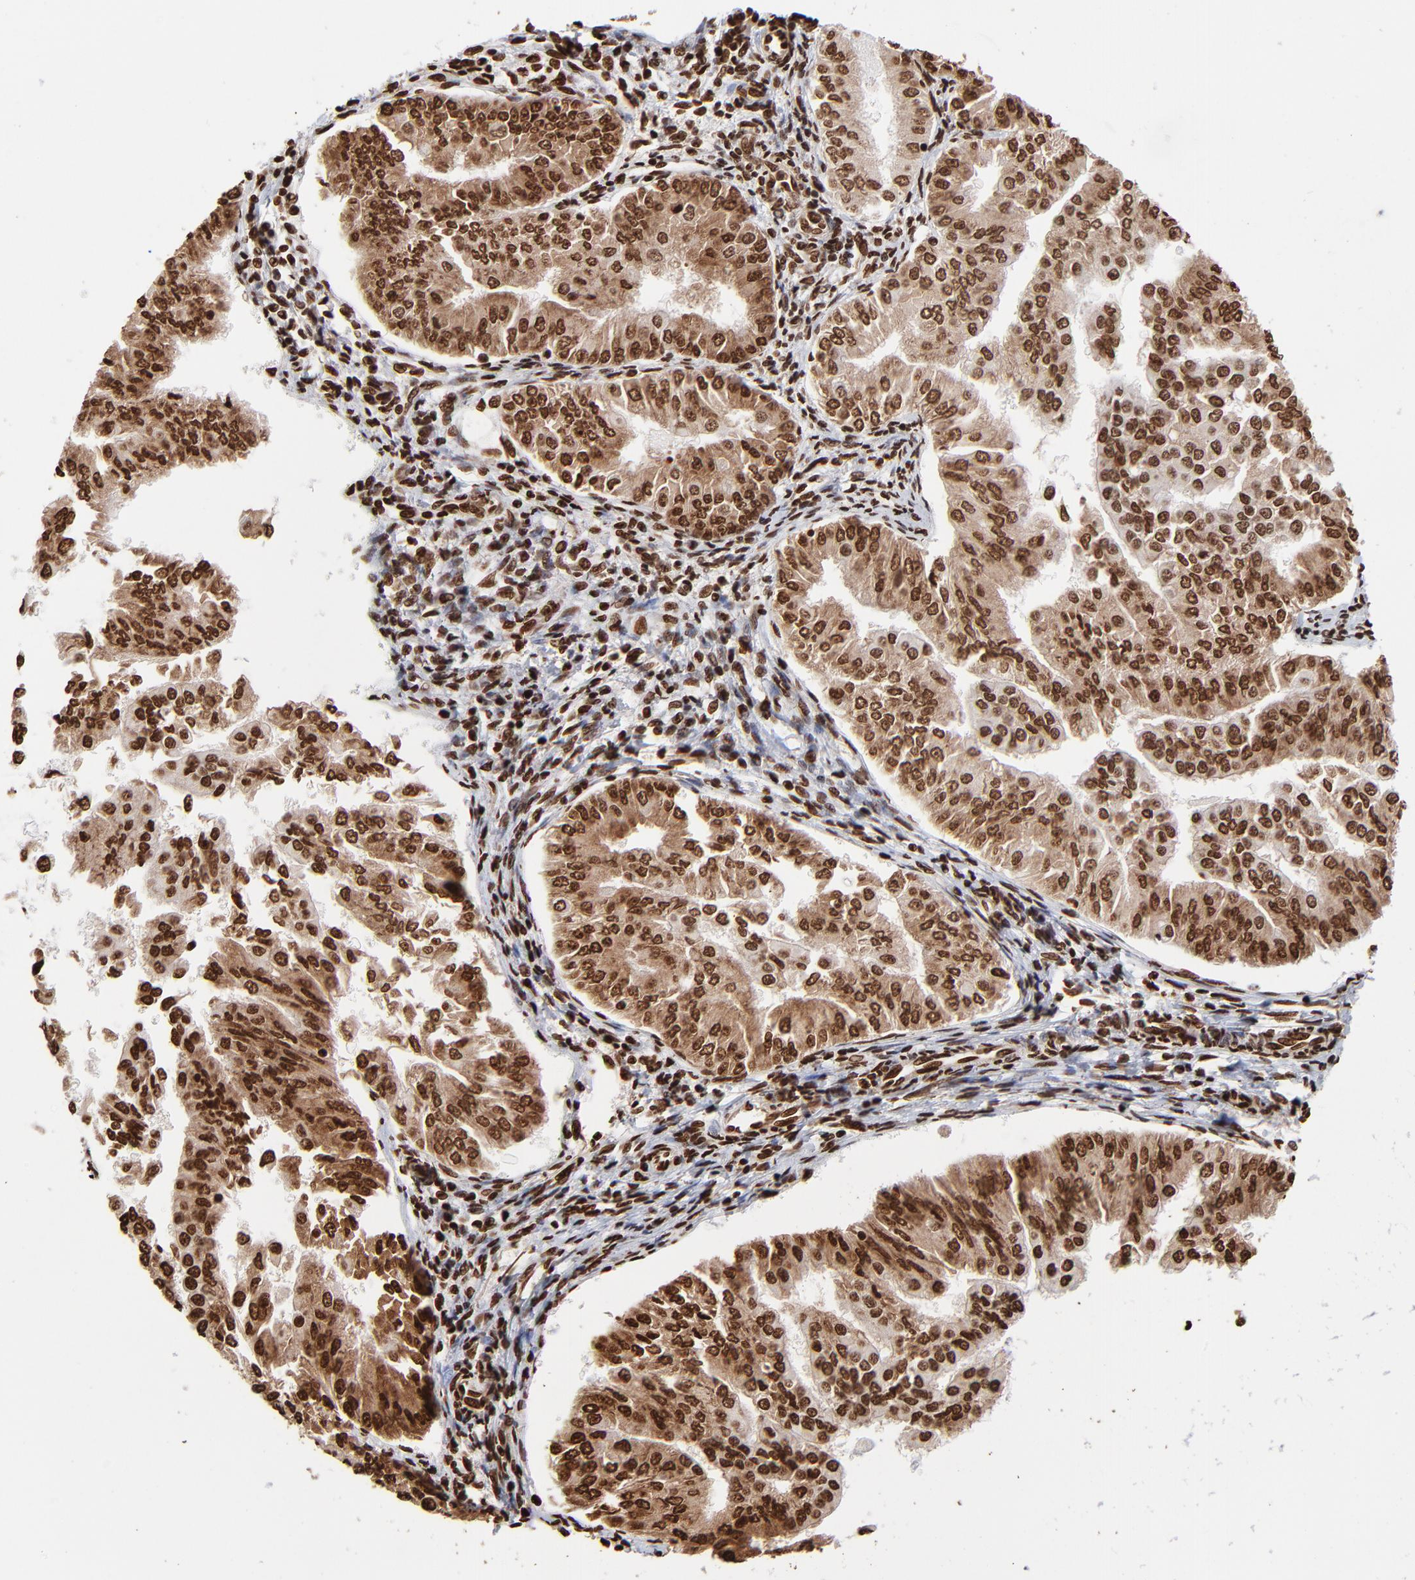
{"staining": {"intensity": "strong", "quantity": ">75%", "location": "cytoplasmic/membranous,nuclear"}, "tissue": "endometrial cancer", "cell_type": "Tumor cells", "image_type": "cancer", "snomed": [{"axis": "morphology", "description": "Adenocarcinoma, NOS"}, {"axis": "topography", "description": "Endometrium"}], "caption": "Immunohistochemistry (IHC) staining of adenocarcinoma (endometrial), which demonstrates high levels of strong cytoplasmic/membranous and nuclear positivity in approximately >75% of tumor cells indicating strong cytoplasmic/membranous and nuclear protein positivity. The staining was performed using DAB (brown) for protein detection and nuclei were counterstained in hematoxylin (blue).", "gene": "ZNF544", "patient": {"sex": "female", "age": 53}}